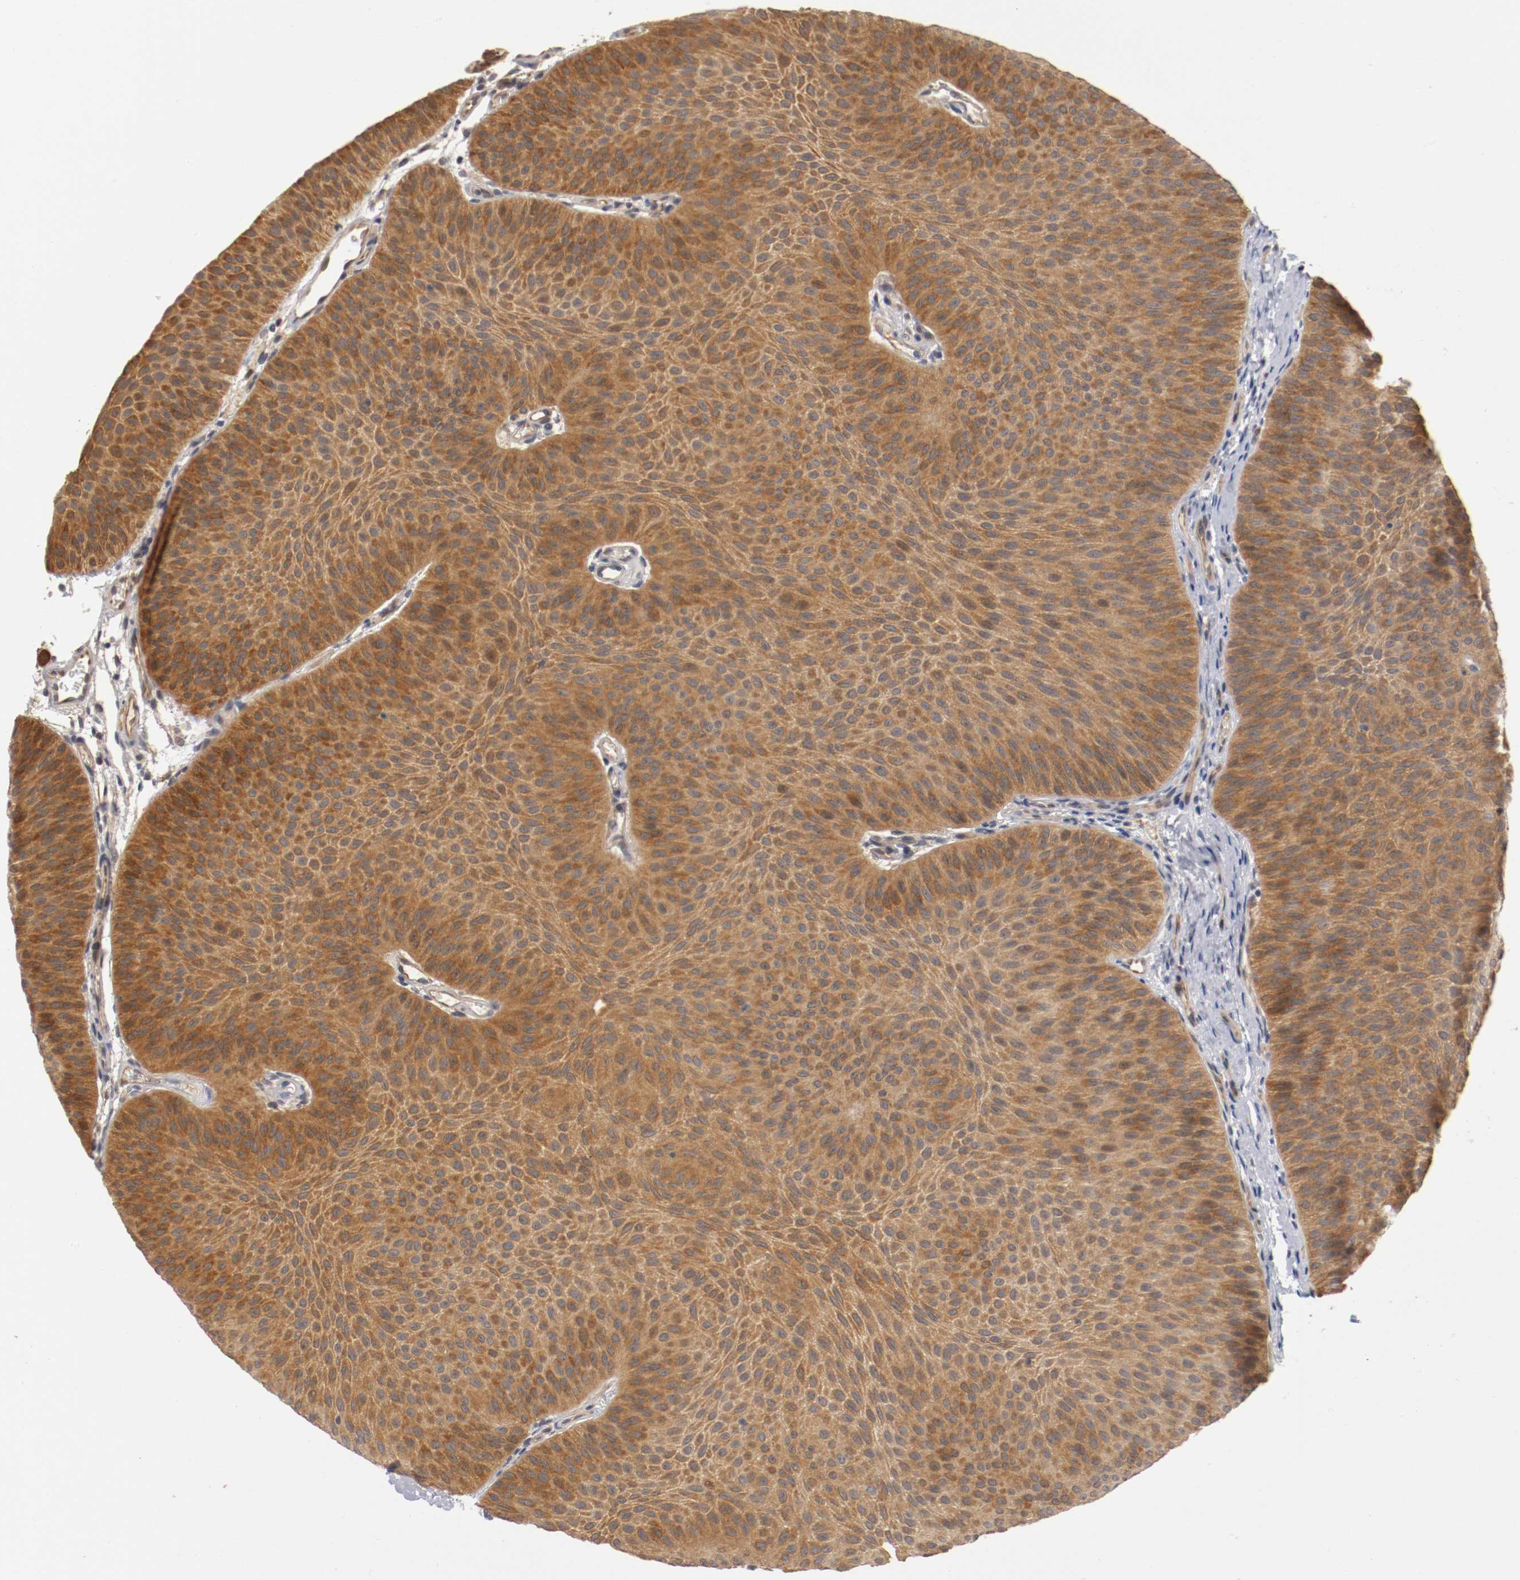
{"staining": {"intensity": "moderate", "quantity": ">75%", "location": "cytoplasmic/membranous"}, "tissue": "urothelial cancer", "cell_type": "Tumor cells", "image_type": "cancer", "snomed": [{"axis": "morphology", "description": "Urothelial carcinoma, Low grade"}, {"axis": "topography", "description": "Urinary bladder"}], "caption": "There is medium levels of moderate cytoplasmic/membranous positivity in tumor cells of urothelial carcinoma (low-grade), as demonstrated by immunohistochemical staining (brown color).", "gene": "RBM23", "patient": {"sex": "female", "age": 60}}